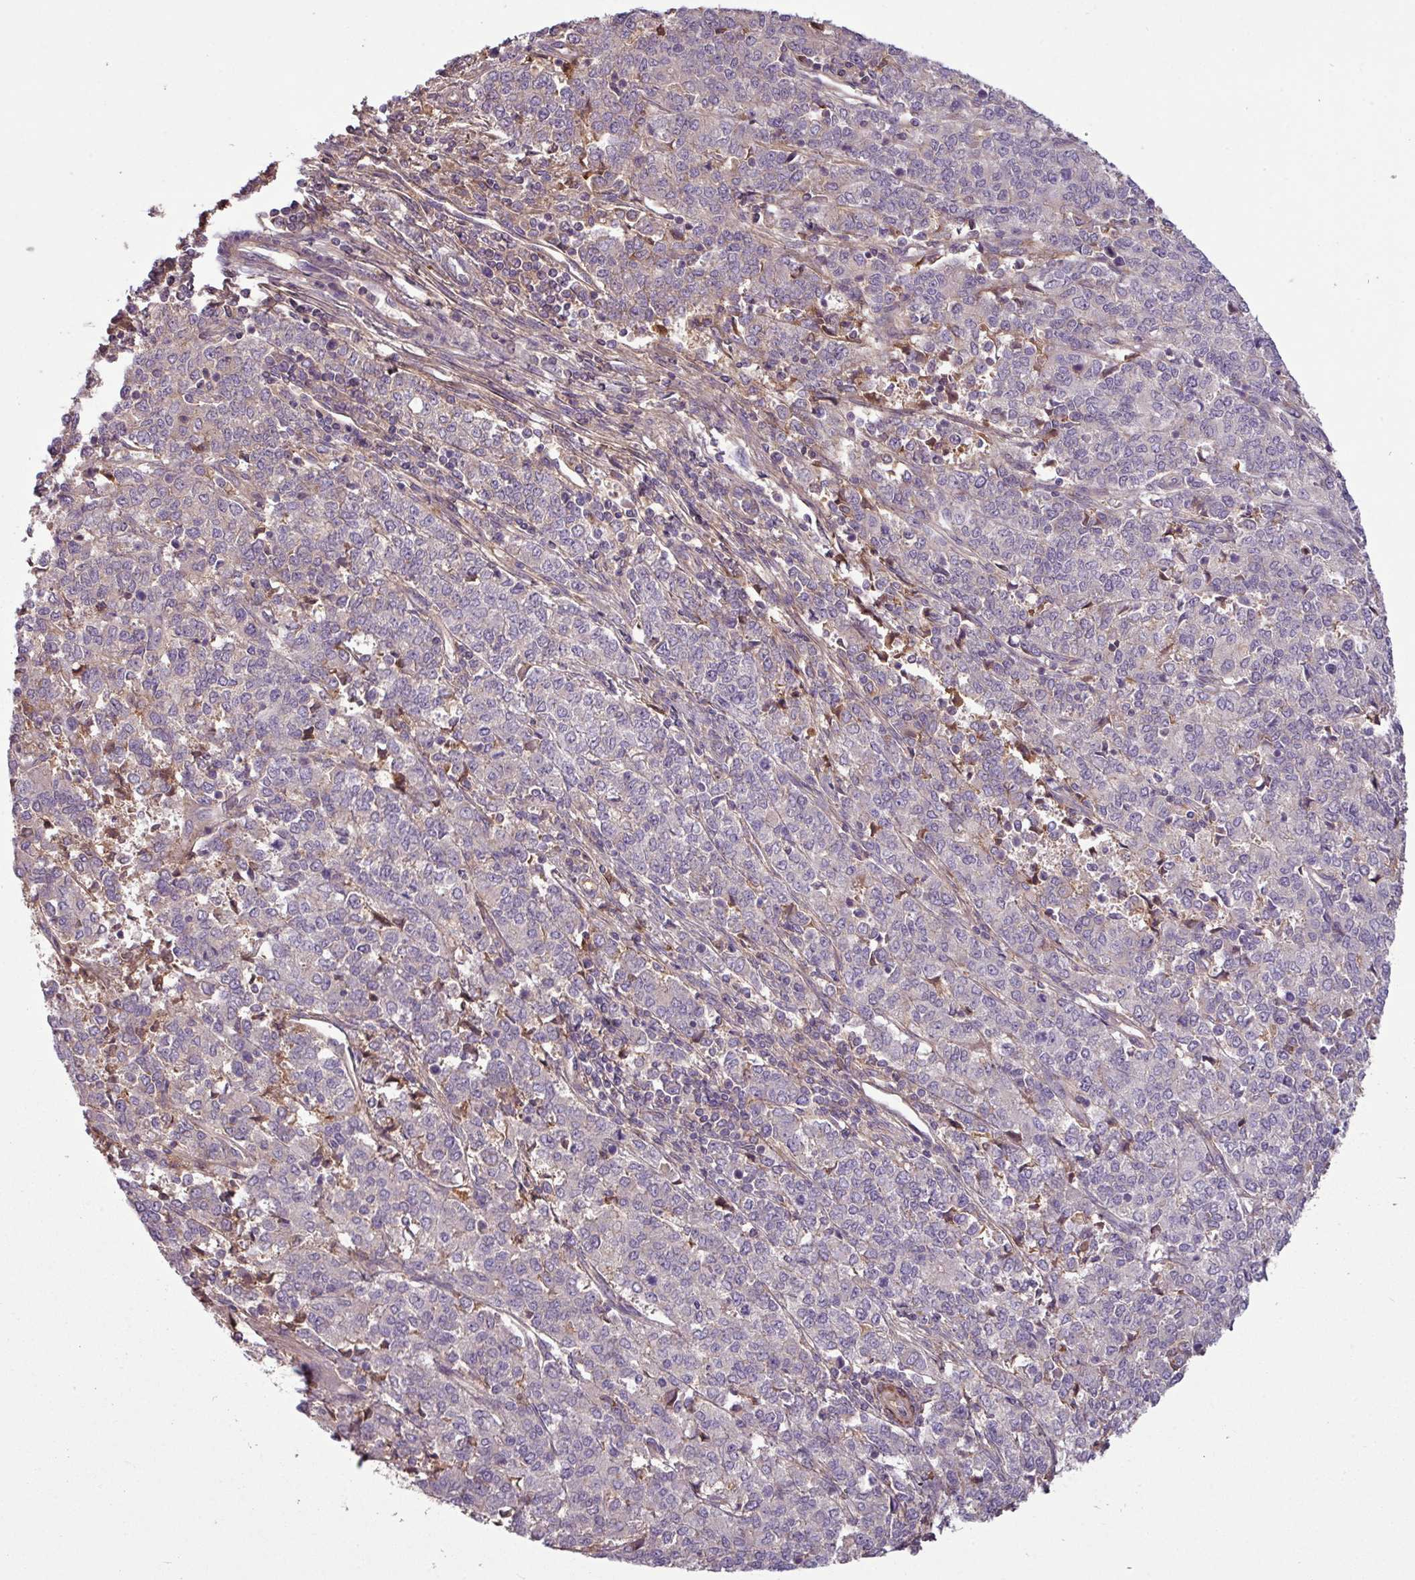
{"staining": {"intensity": "negative", "quantity": "none", "location": "none"}, "tissue": "endometrial cancer", "cell_type": "Tumor cells", "image_type": "cancer", "snomed": [{"axis": "morphology", "description": "Adenocarcinoma, NOS"}, {"axis": "topography", "description": "Endometrium"}], "caption": "The image exhibits no significant staining in tumor cells of adenocarcinoma (endometrial). The staining is performed using DAB (3,3'-diaminobenzidine) brown chromogen with nuclei counter-stained in using hematoxylin.", "gene": "C4B", "patient": {"sex": "female", "age": 50}}